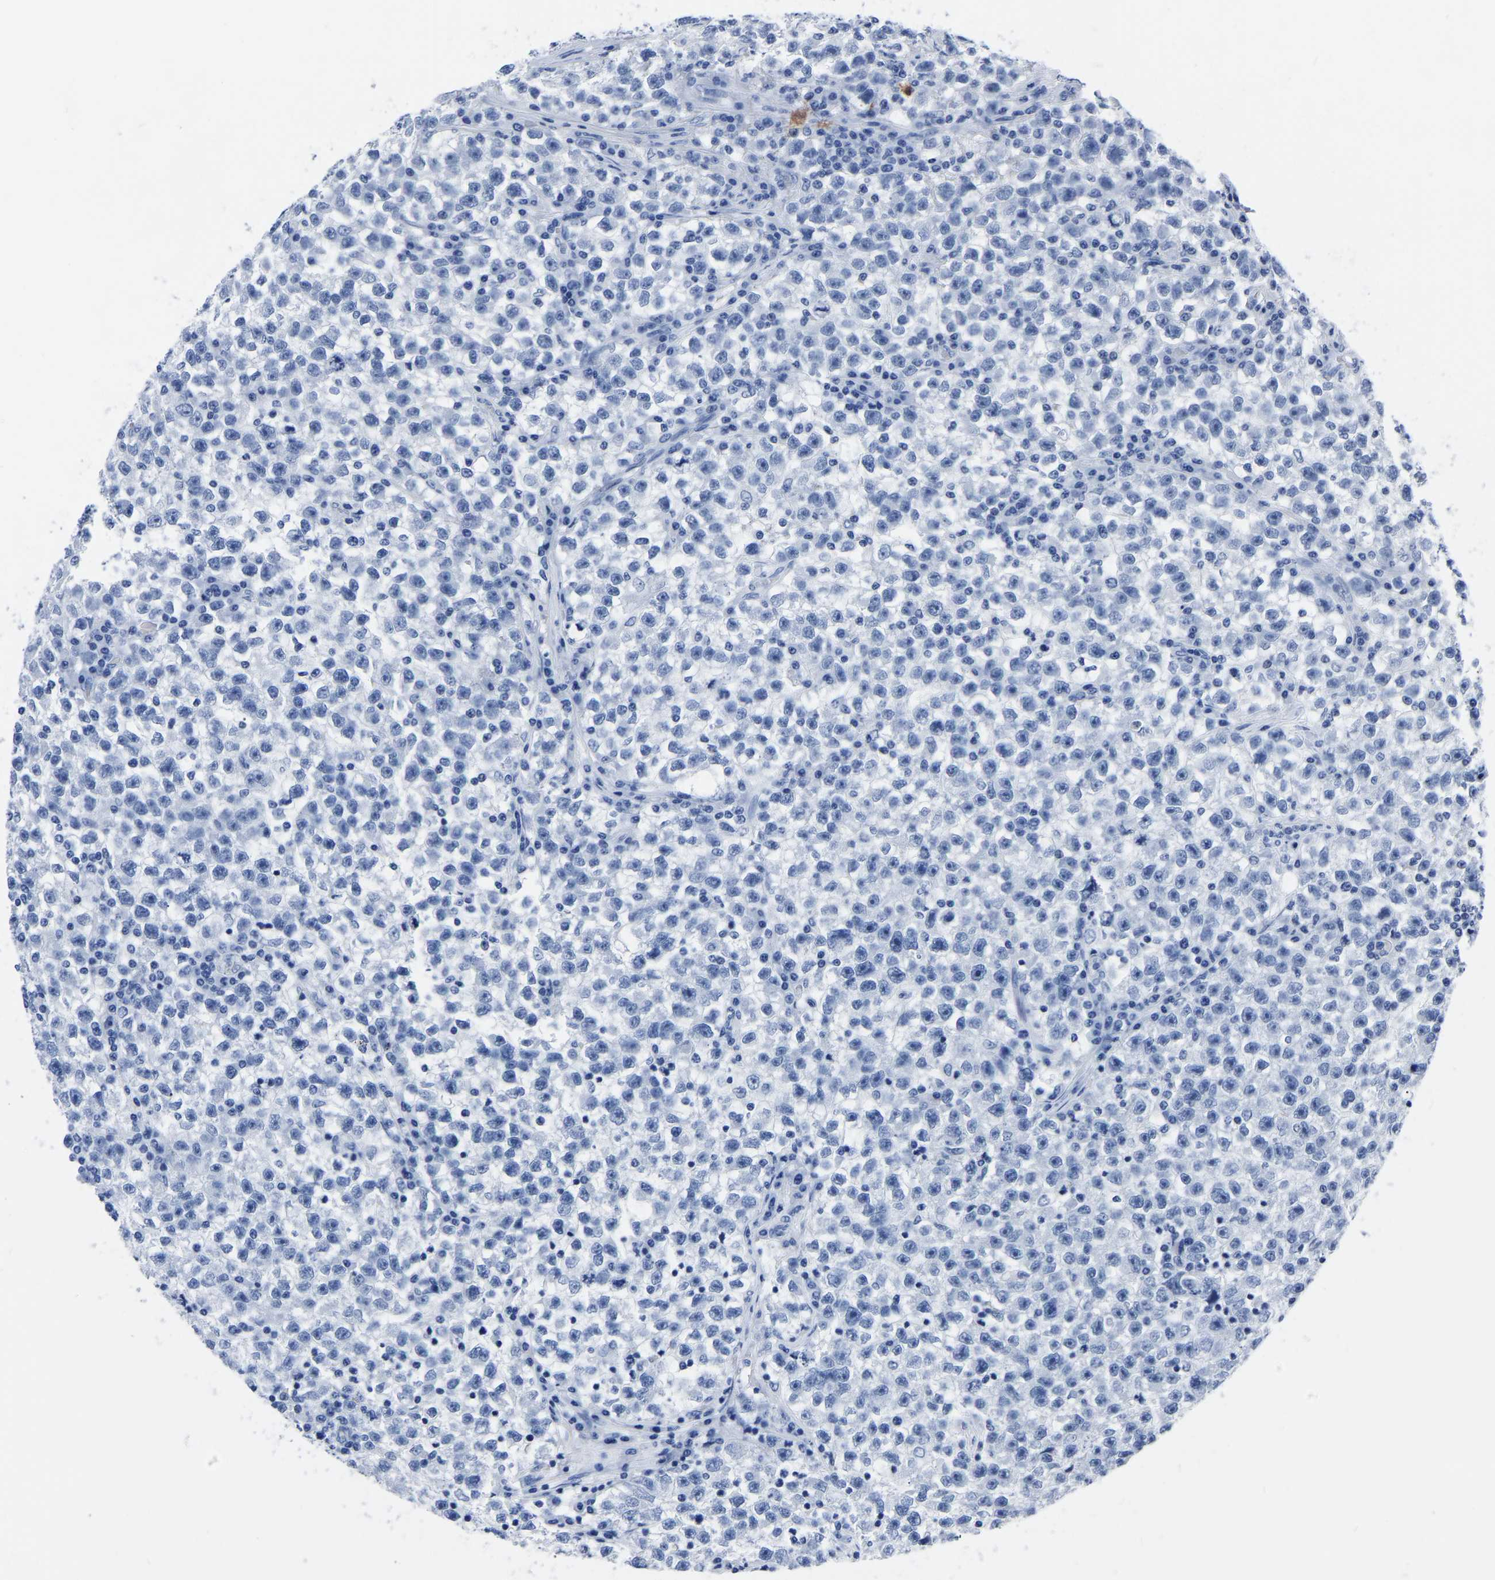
{"staining": {"intensity": "negative", "quantity": "none", "location": "none"}, "tissue": "testis cancer", "cell_type": "Tumor cells", "image_type": "cancer", "snomed": [{"axis": "morphology", "description": "Seminoma, NOS"}, {"axis": "topography", "description": "Testis"}], "caption": "This is an IHC image of human seminoma (testis). There is no expression in tumor cells.", "gene": "IMPG2", "patient": {"sex": "male", "age": 22}}